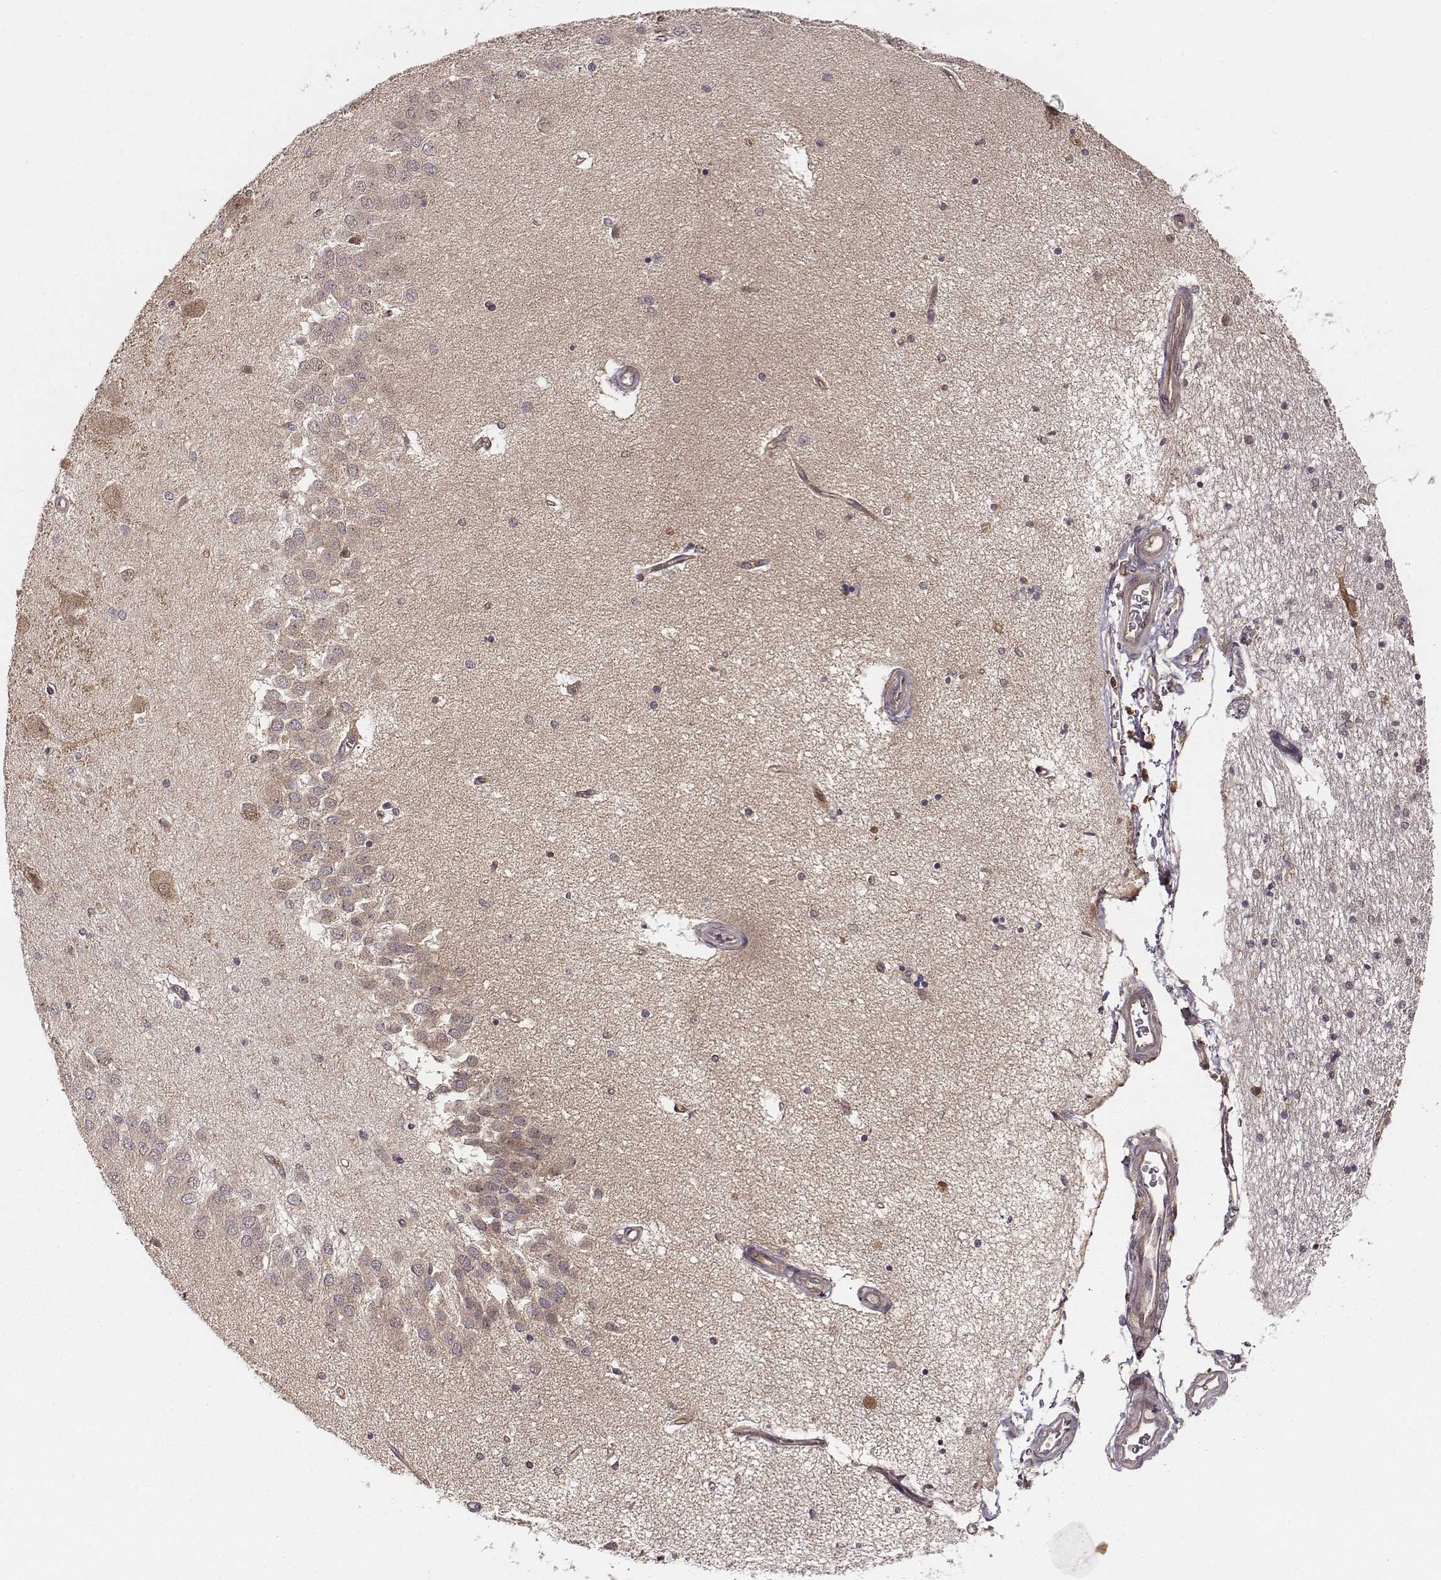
{"staining": {"intensity": "strong", "quantity": "<25%", "location": "cytoplasmic/membranous"}, "tissue": "hippocampus", "cell_type": "Glial cells", "image_type": "normal", "snomed": [{"axis": "morphology", "description": "Normal tissue, NOS"}, {"axis": "topography", "description": "Hippocampus"}], "caption": "Protein analysis of normal hippocampus shows strong cytoplasmic/membranous staining in approximately <25% of glial cells. (Stains: DAB (3,3'-diaminobenzidine) in brown, nuclei in blue, Microscopy: brightfield microscopy at high magnification).", "gene": "VPS26A", "patient": {"sex": "female", "age": 54}}